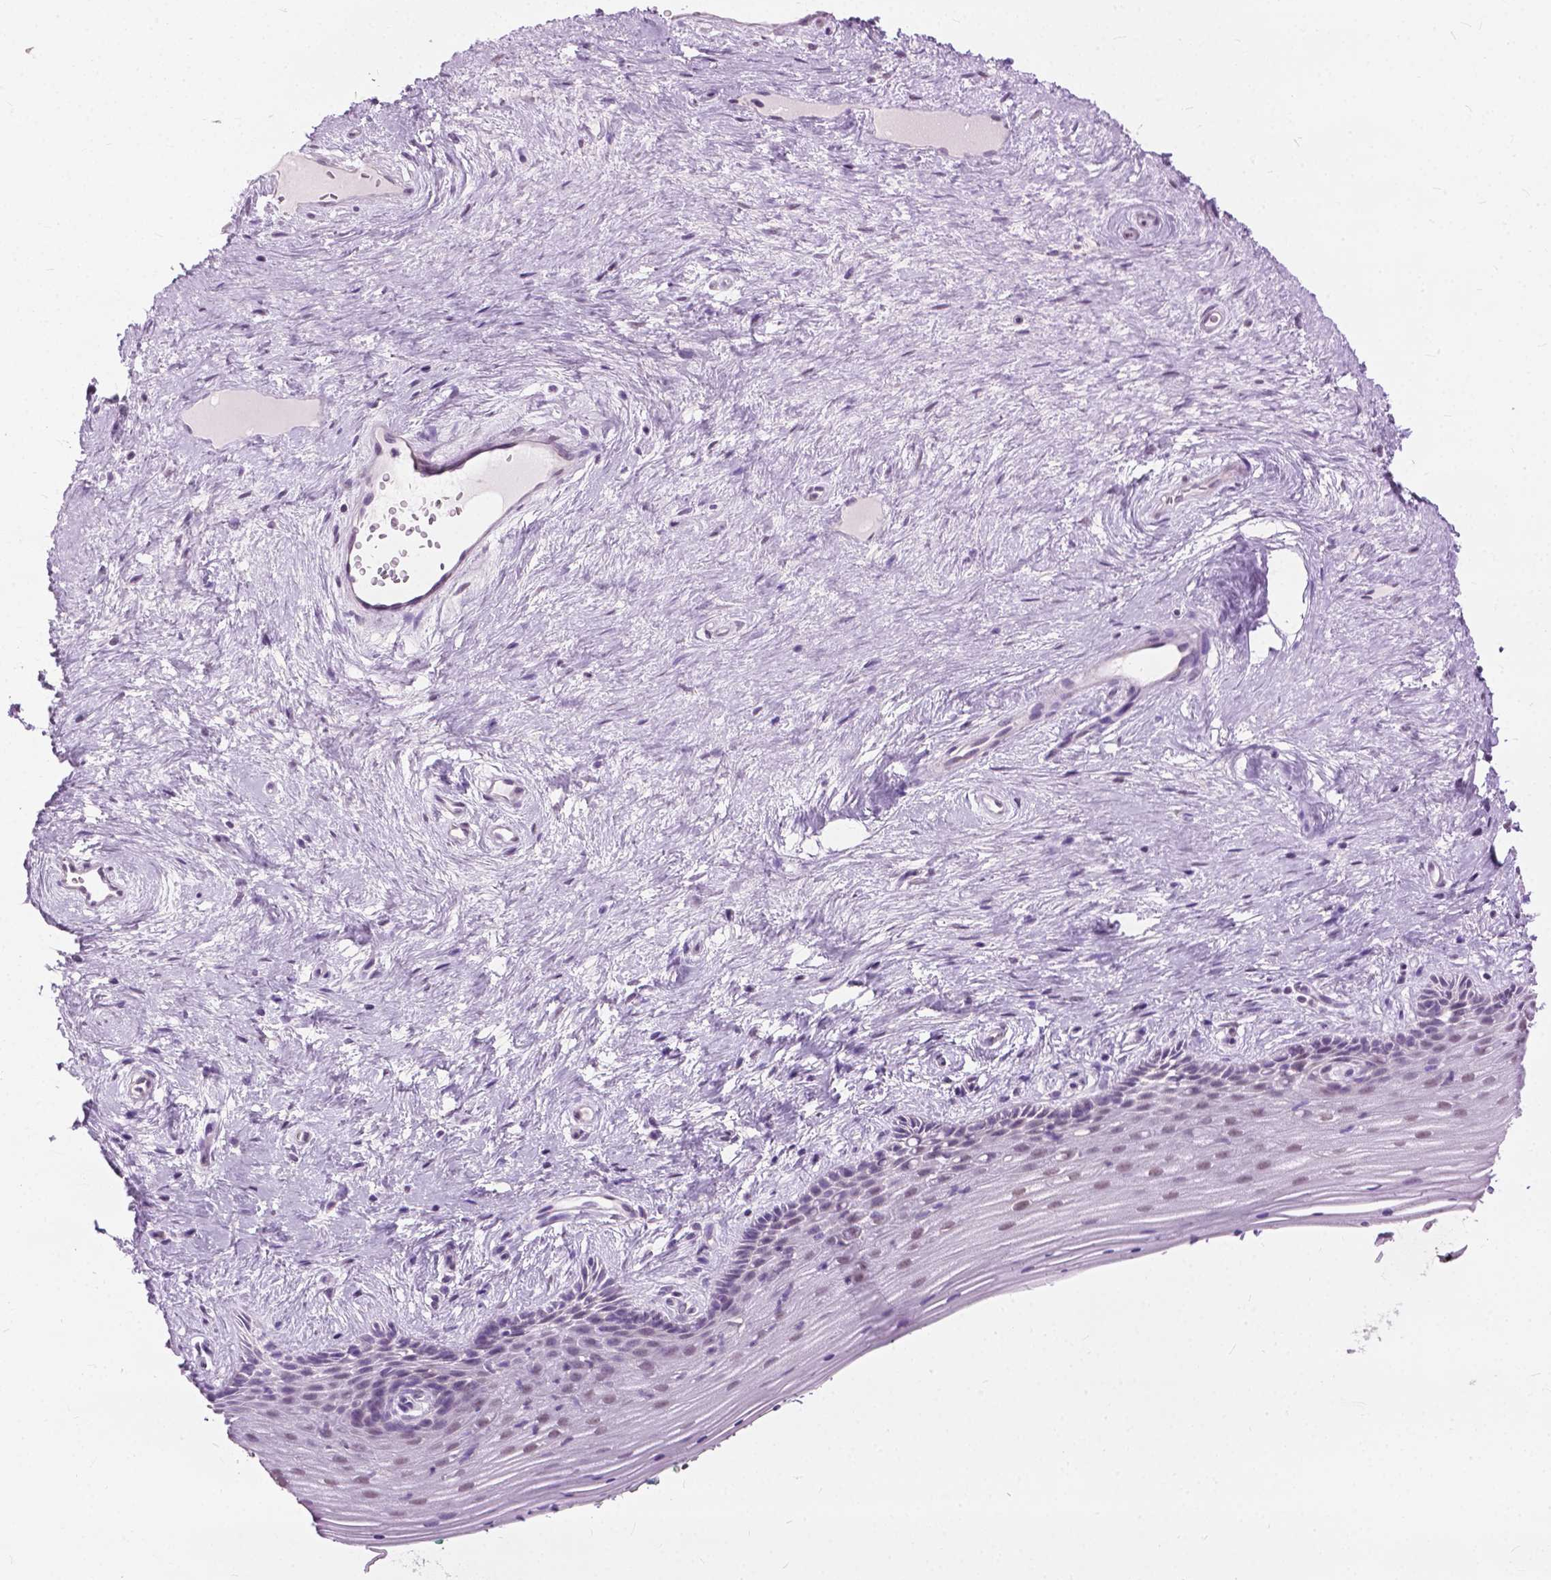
{"staining": {"intensity": "weak", "quantity": "<25%", "location": "cytoplasmic/membranous"}, "tissue": "vagina", "cell_type": "Squamous epithelial cells", "image_type": "normal", "snomed": [{"axis": "morphology", "description": "Normal tissue, NOS"}, {"axis": "topography", "description": "Vagina"}], "caption": "An immunohistochemistry histopathology image of normal vagina is shown. There is no staining in squamous epithelial cells of vagina. The staining is performed using DAB brown chromogen with nuclei counter-stained in using hematoxylin.", "gene": "GPR37L1", "patient": {"sex": "female", "age": 45}}